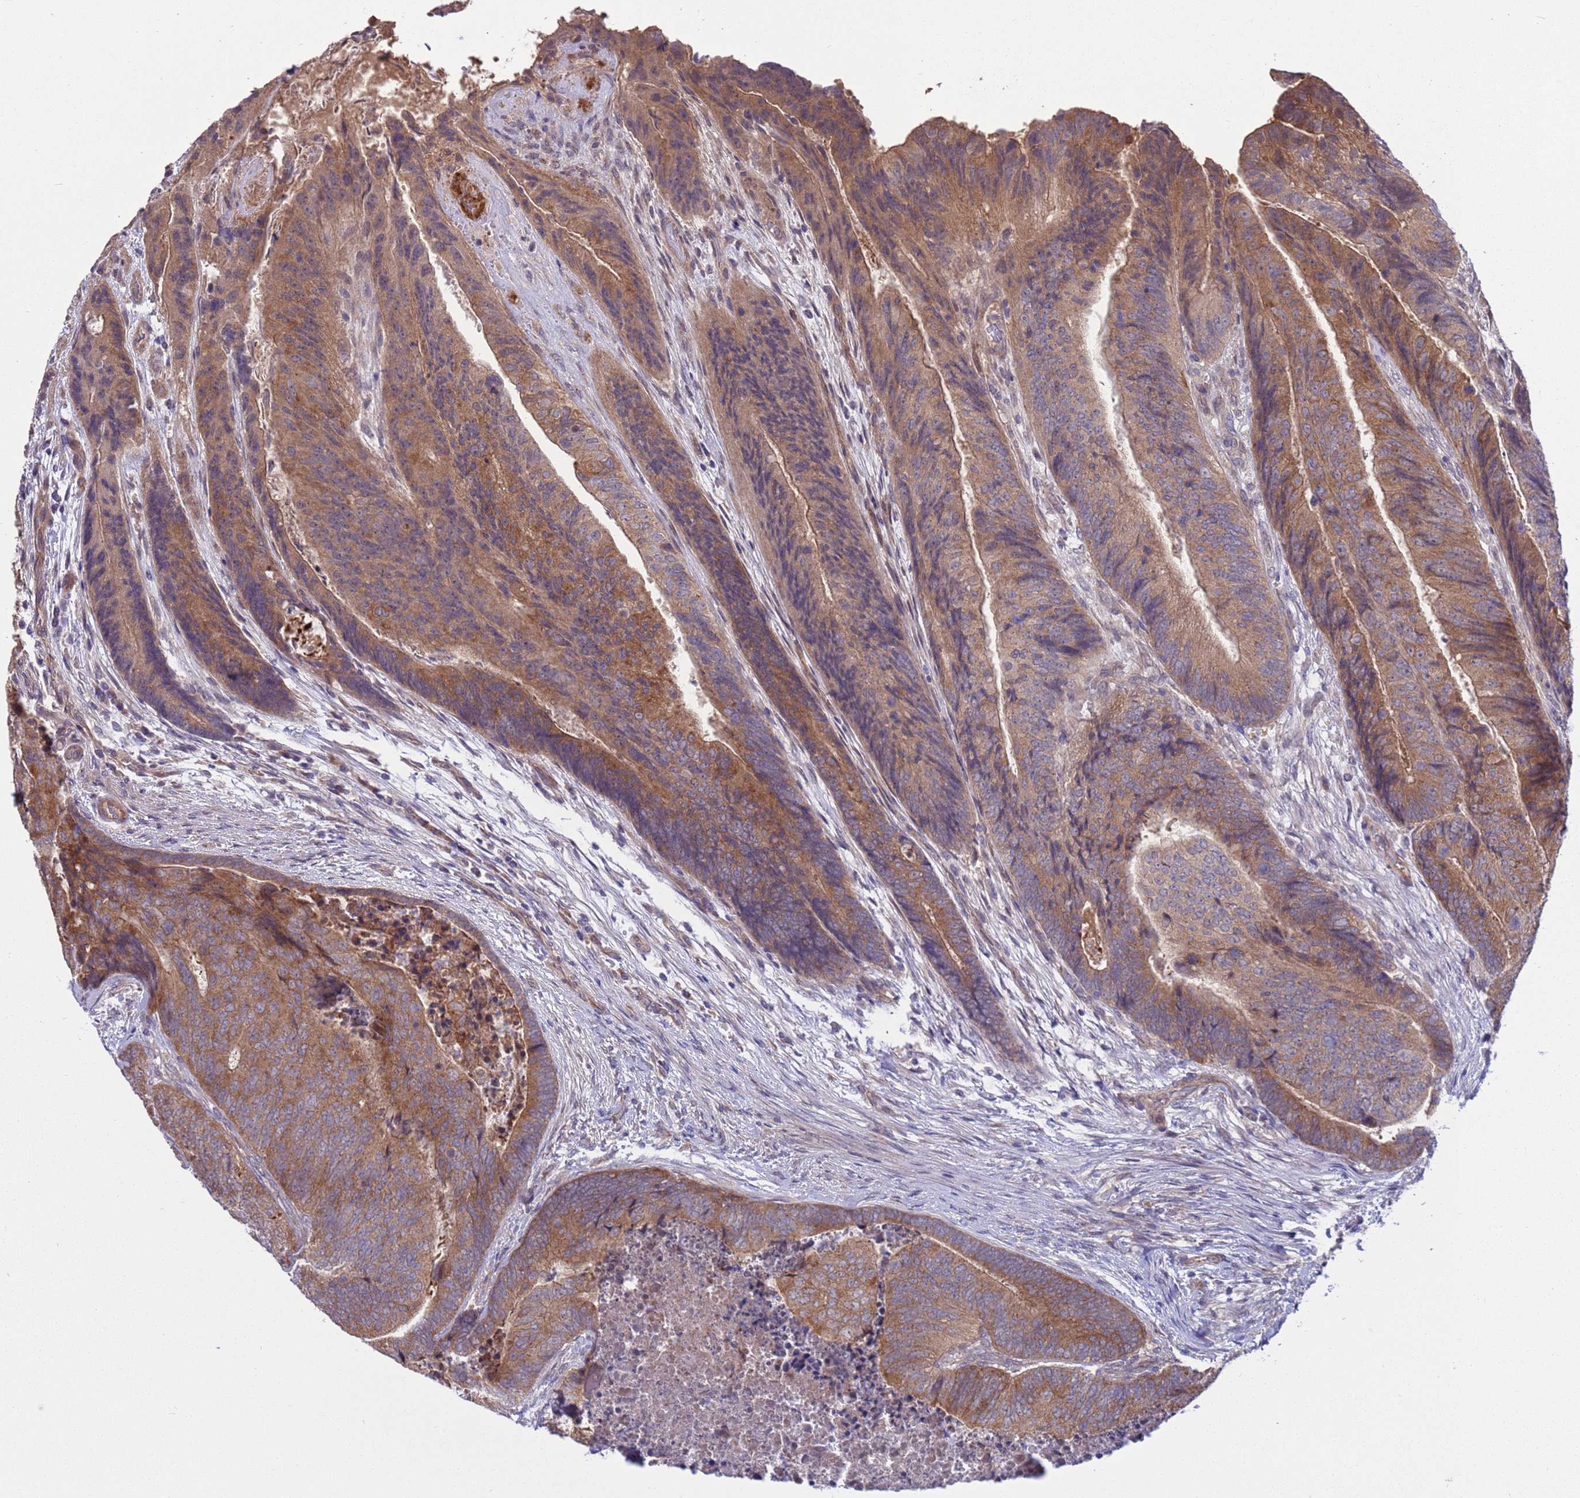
{"staining": {"intensity": "moderate", "quantity": ">75%", "location": "cytoplasmic/membranous"}, "tissue": "colorectal cancer", "cell_type": "Tumor cells", "image_type": "cancer", "snomed": [{"axis": "morphology", "description": "Adenocarcinoma, NOS"}, {"axis": "topography", "description": "Colon"}], "caption": "The micrograph shows staining of colorectal cancer (adenocarcinoma), revealing moderate cytoplasmic/membranous protein positivity (brown color) within tumor cells.", "gene": "GJA10", "patient": {"sex": "female", "age": 67}}